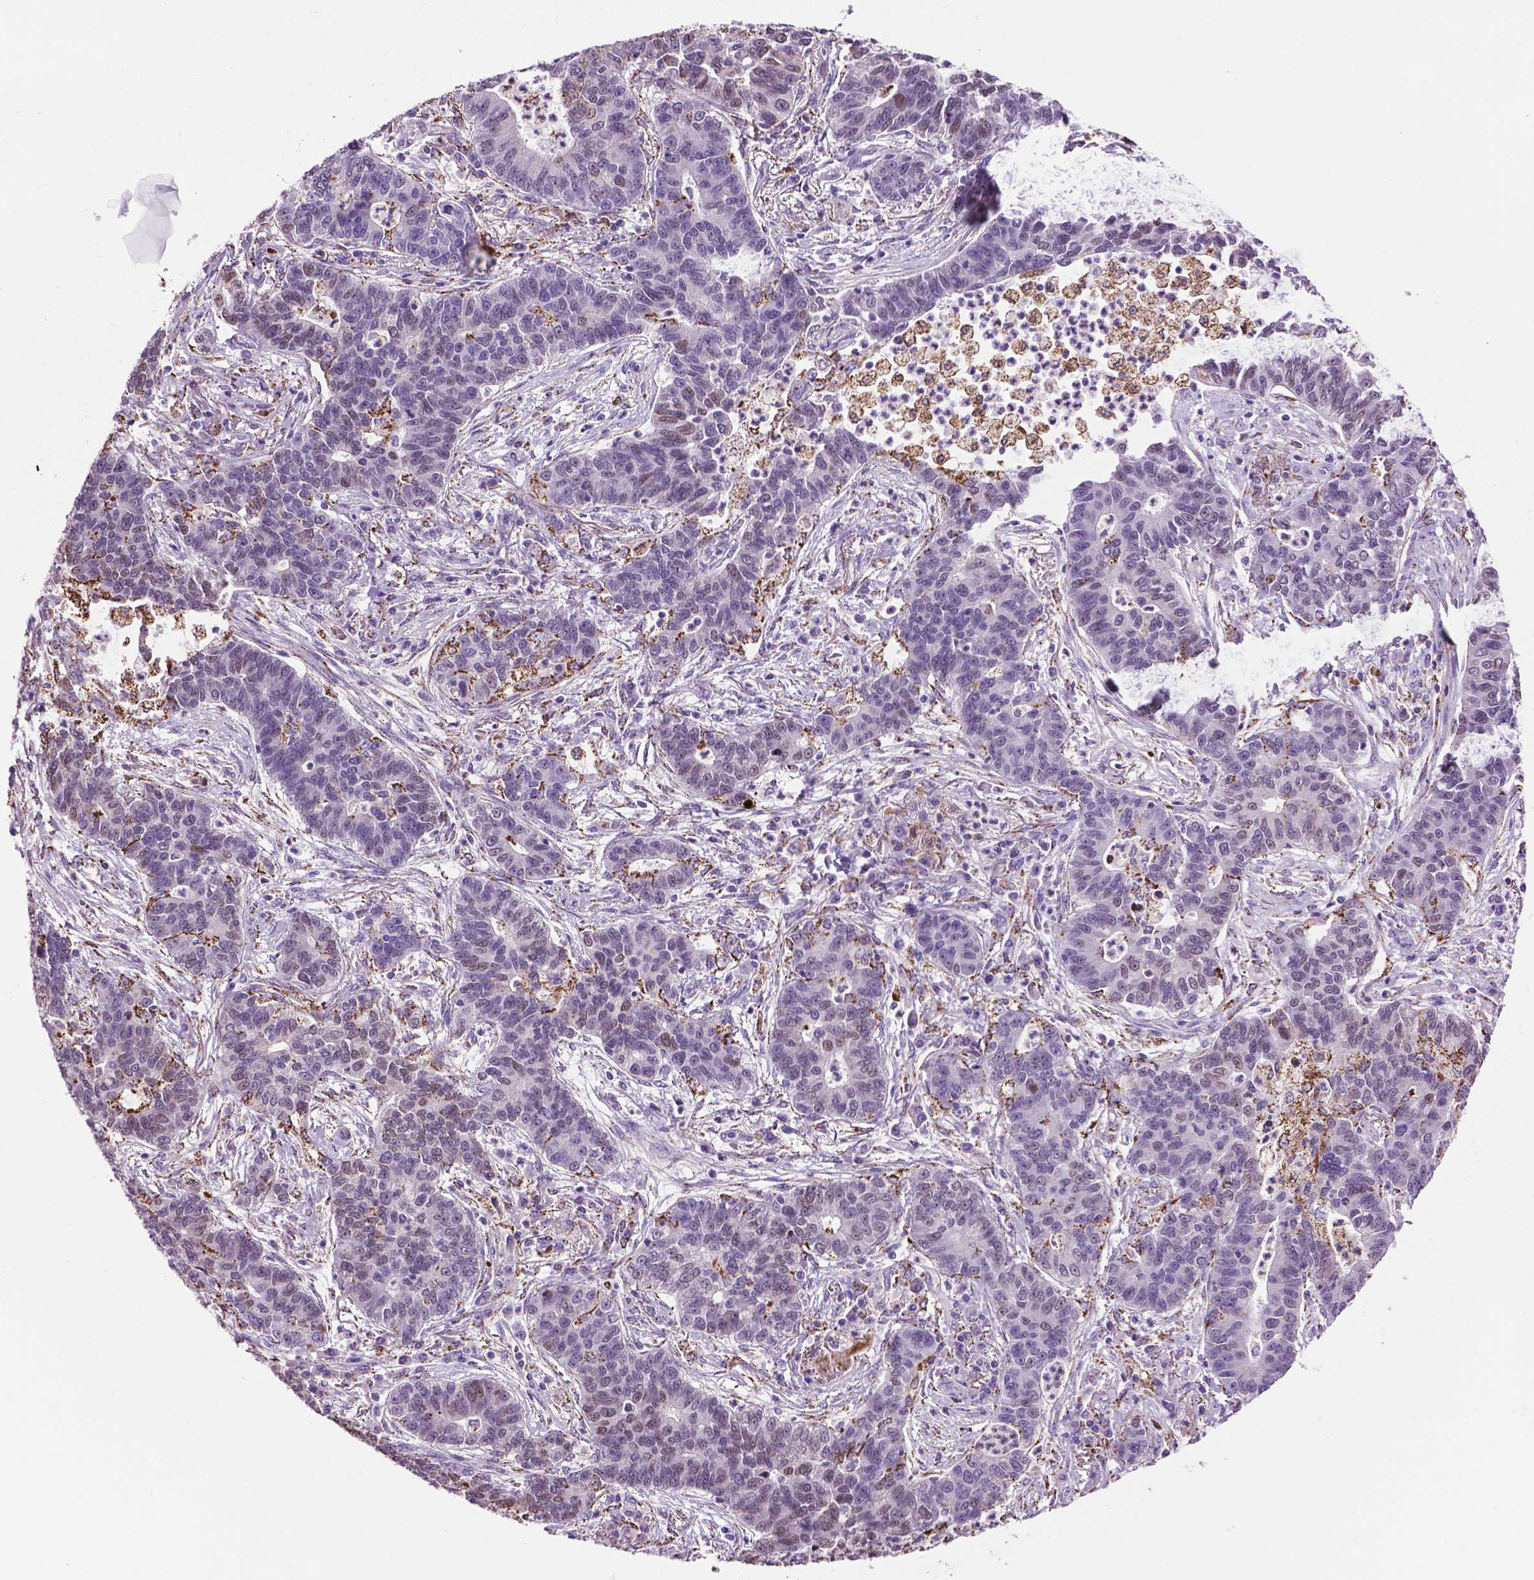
{"staining": {"intensity": "negative", "quantity": "none", "location": "none"}, "tissue": "lung cancer", "cell_type": "Tumor cells", "image_type": "cancer", "snomed": [{"axis": "morphology", "description": "Adenocarcinoma, NOS"}, {"axis": "topography", "description": "Lung"}], "caption": "Immunohistochemistry micrograph of lung adenocarcinoma stained for a protein (brown), which reveals no positivity in tumor cells. The staining was performed using DAB (3,3'-diaminobenzidine) to visualize the protein expression in brown, while the nuclei were stained in blue with hematoxylin (Magnification: 20x).", "gene": "TMEM132E", "patient": {"sex": "female", "age": 57}}